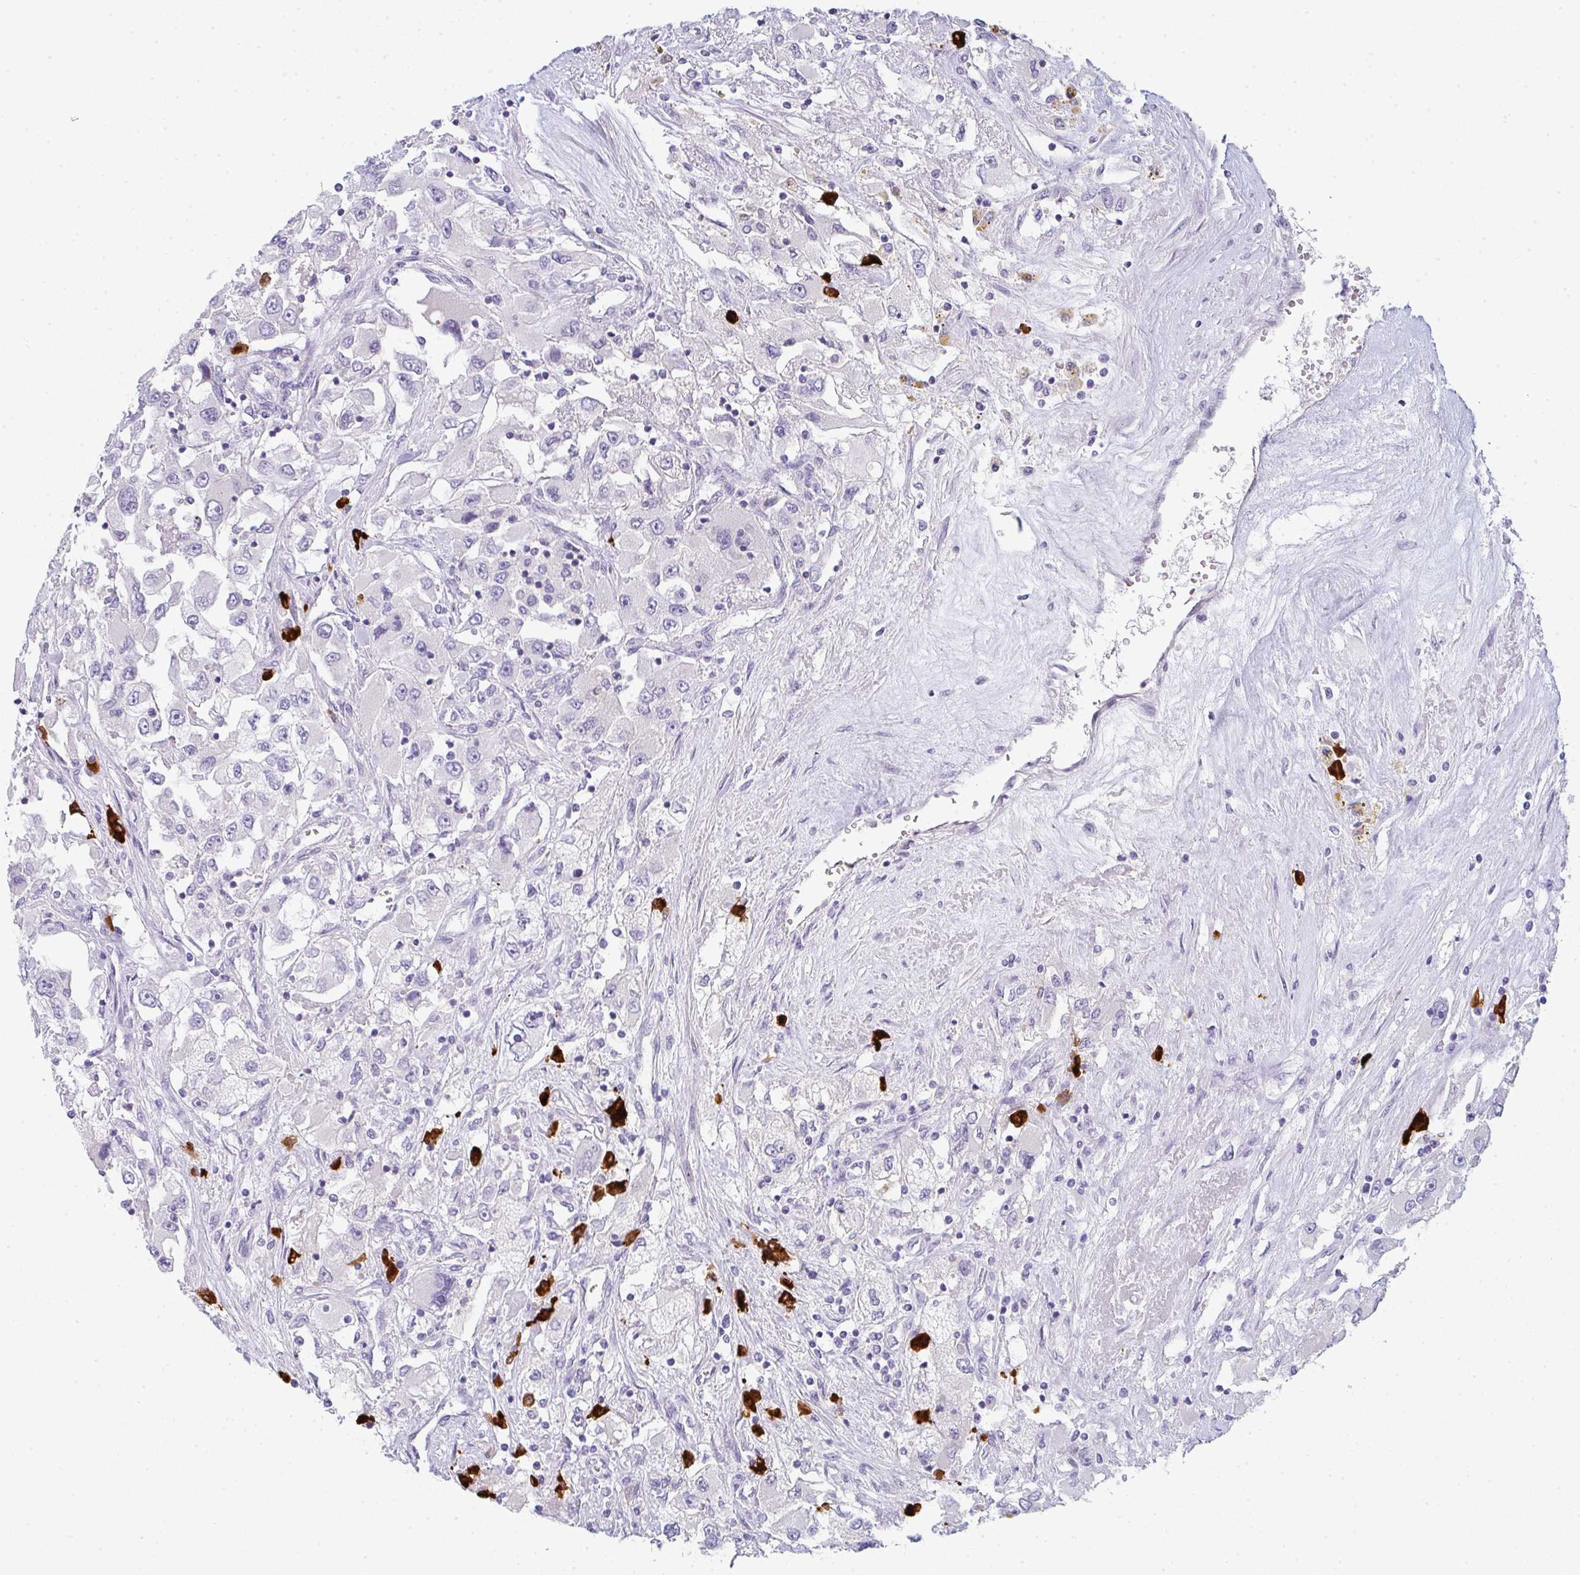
{"staining": {"intensity": "negative", "quantity": "none", "location": "none"}, "tissue": "renal cancer", "cell_type": "Tumor cells", "image_type": "cancer", "snomed": [{"axis": "morphology", "description": "Adenocarcinoma, NOS"}, {"axis": "topography", "description": "Kidney"}], "caption": "High magnification brightfield microscopy of renal cancer (adenocarcinoma) stained with DAB (3,3'-diaminobenzidine) (brown) and counterstained with hematoxylin (blue): tumor cells show no significant staining. (Immunohistochemistry, brightfield microscopy, high magnification).", "gene": "CACNA1S", "patient": {"sex": "female", "age": 52}}